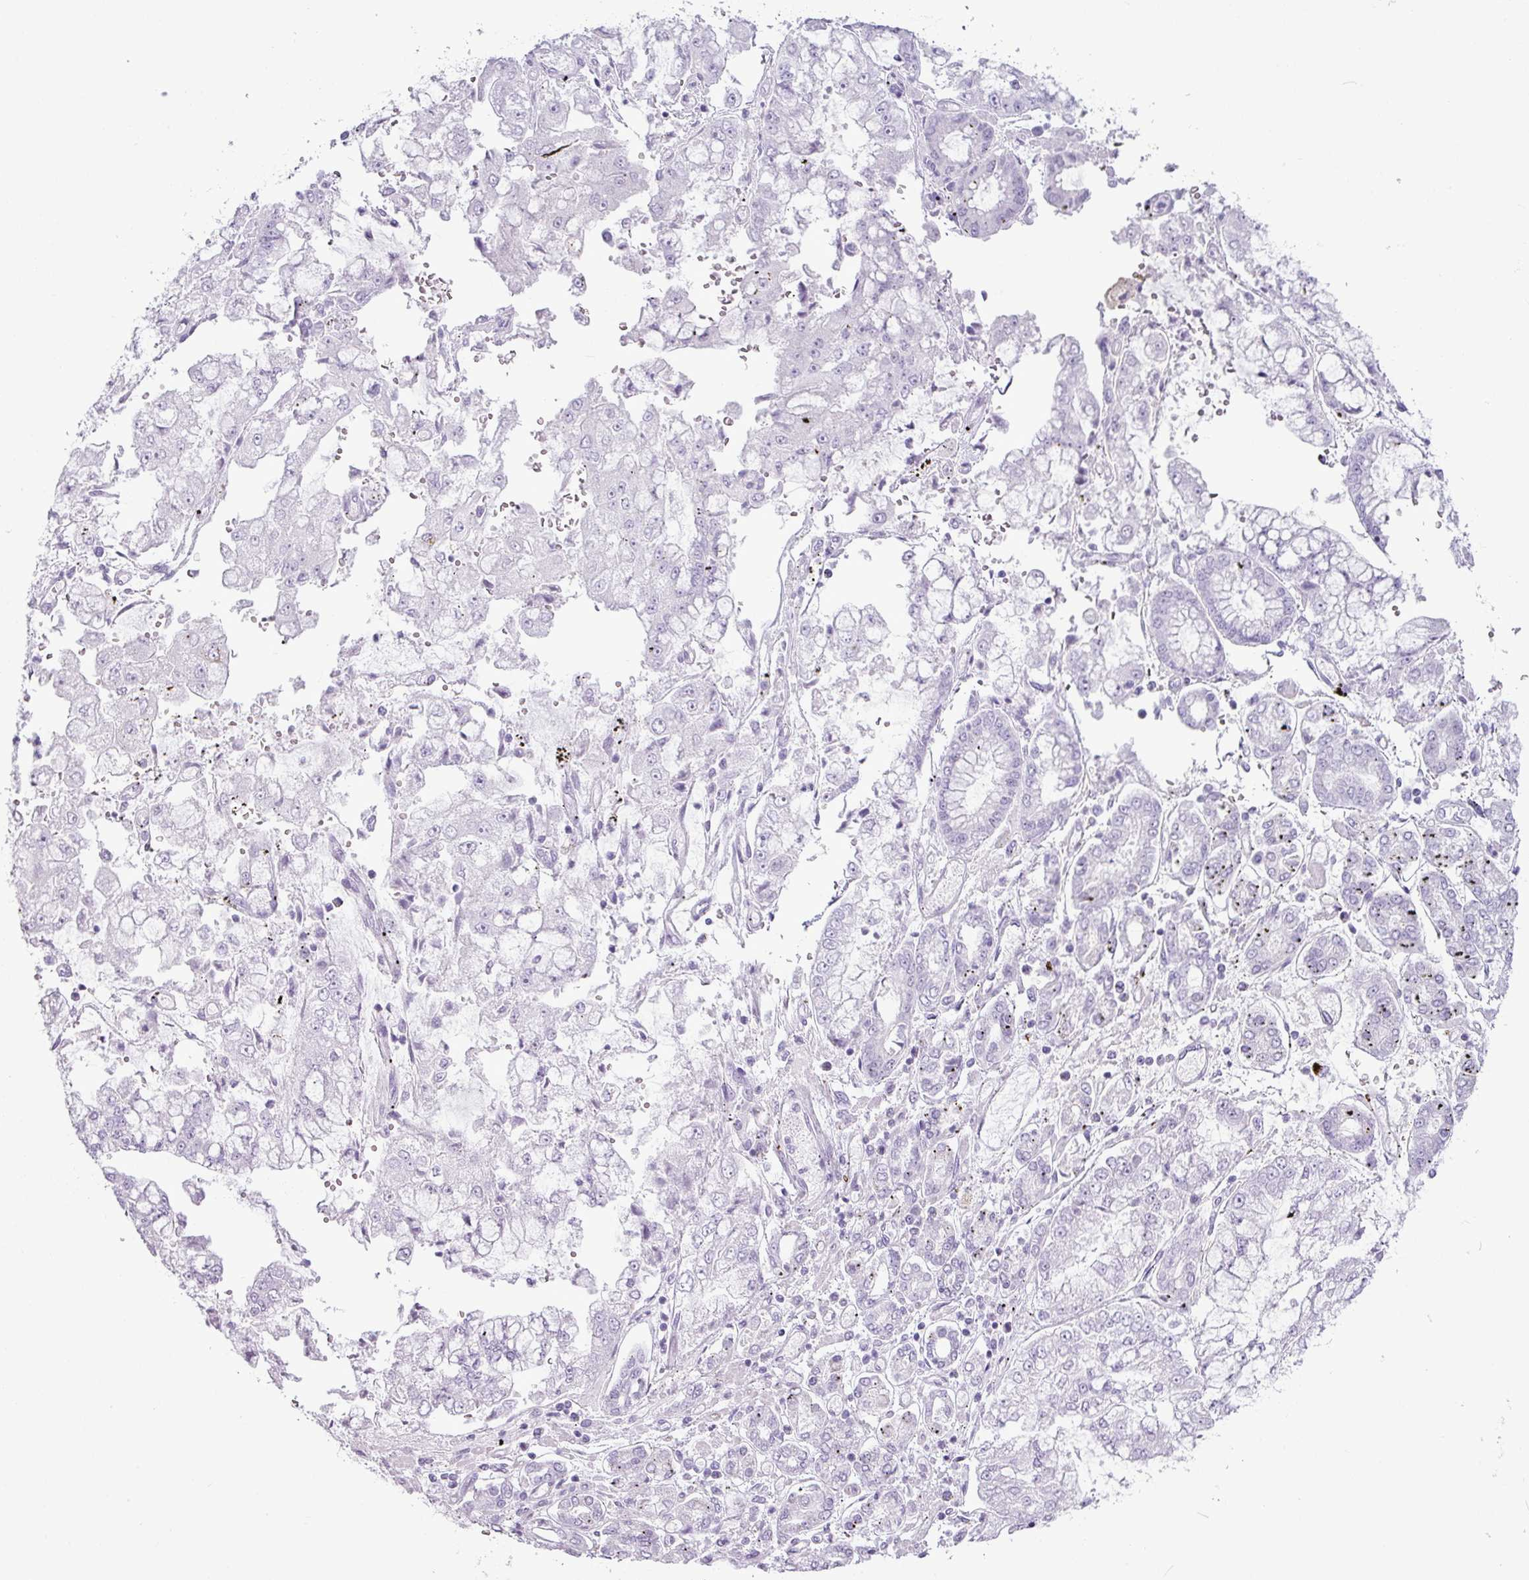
{"staining": {"intensity": "negative", "quantity": "none", "location": "none"}, "tissue": "stomach cancer", "cell_type": "Tumor cells", "image_type": "cancer", "snomed": [{"axis": "morphology", "description": "Adenocarcinoma, NOS"}, {"axis": "topography", "description": "Stomach"}], "caption": "An immunohistochemistry (IHC) image of stomach adenocarcinoma is shown. There is no staining in tumor cells of stomach adenocarcinoma.", "gene": "AMY2A", "patient": {"sex": "male", "age": 76}}